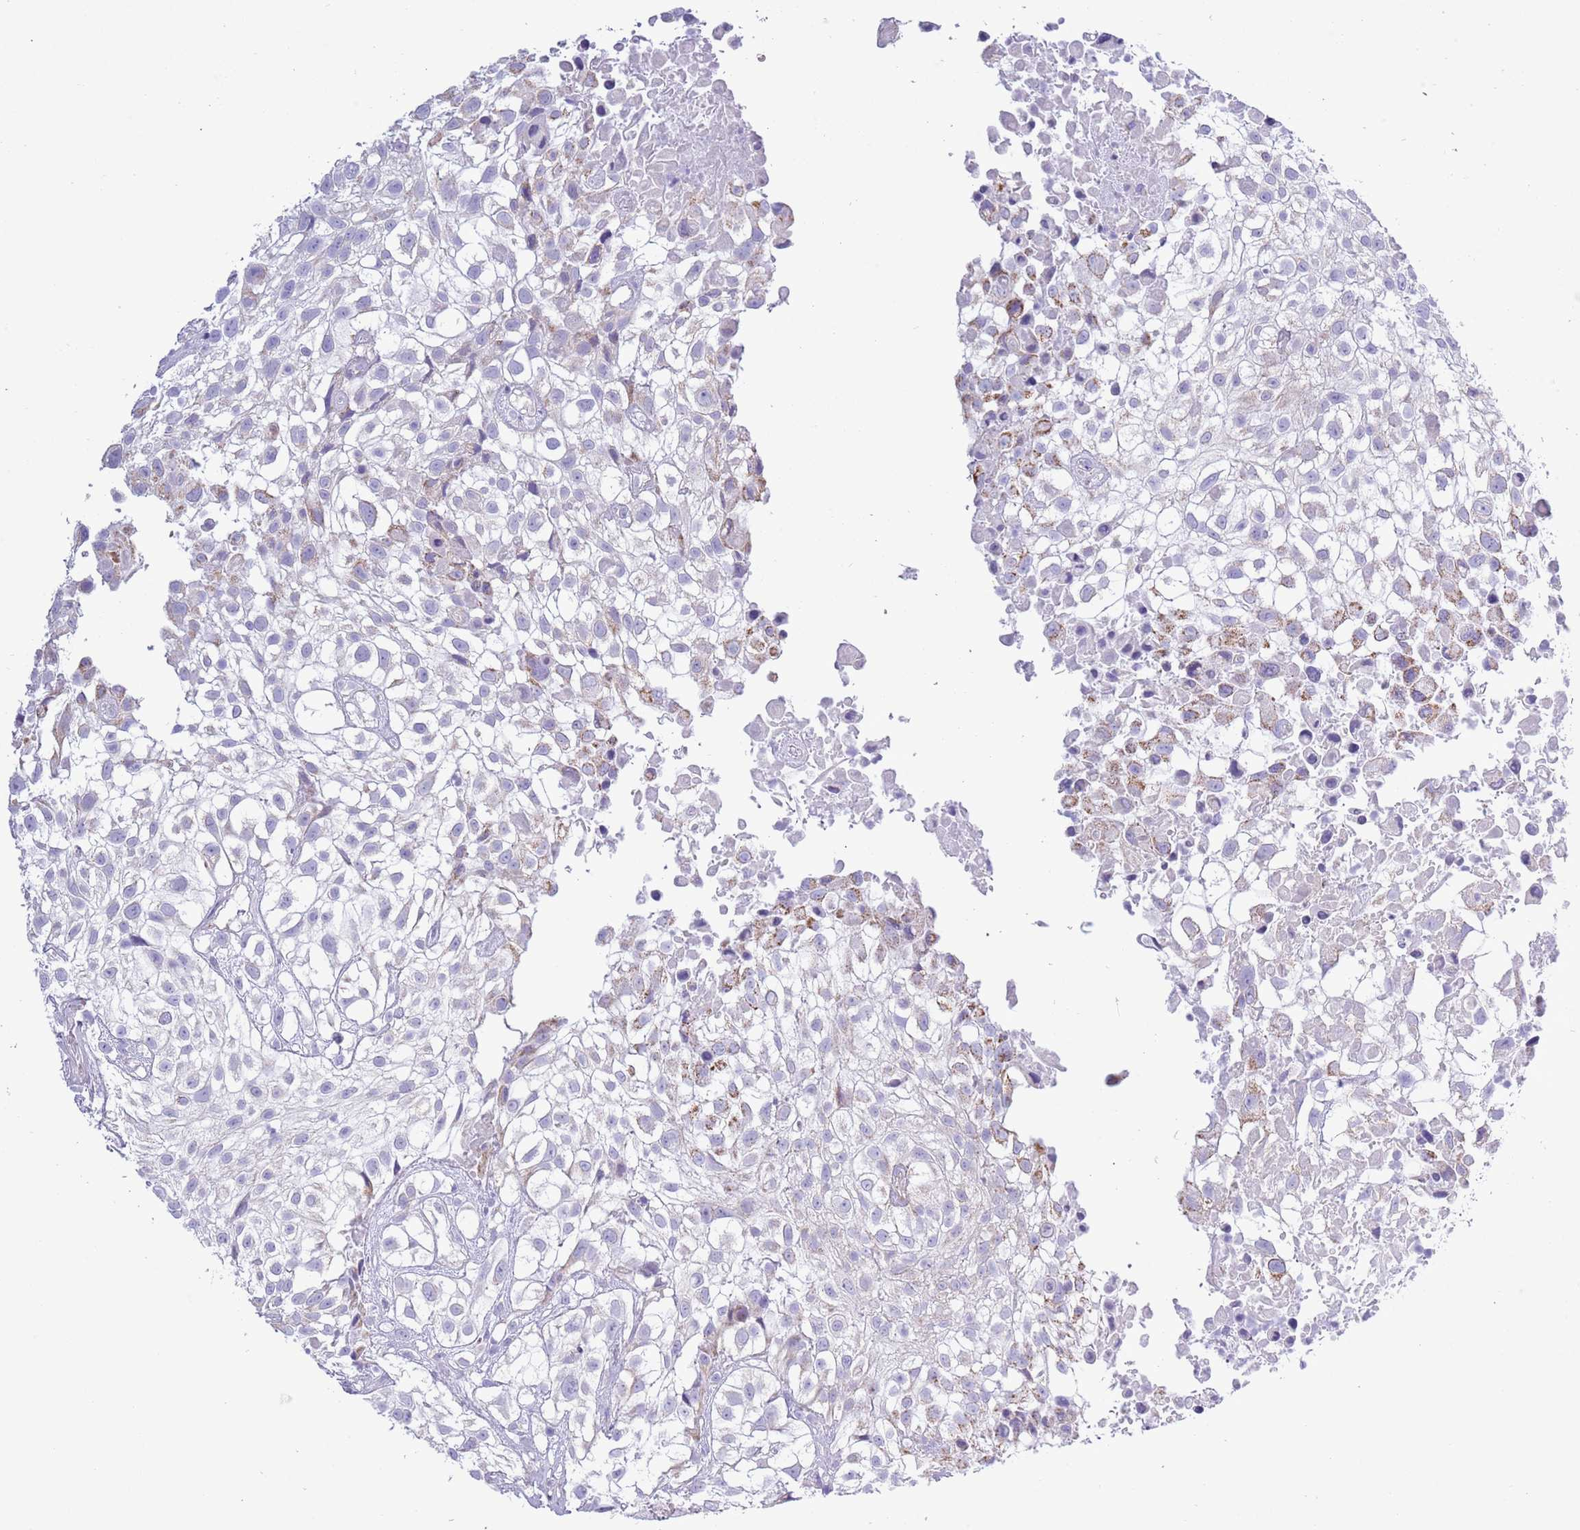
{"staining": {"intensity": "moderate", "quantity": "<25%", "location": "cytoplasmic/membranous"}, "tissue": "urothelial cancer", "cell_type": "Tumor cells", "image_type": "cancer", "snomed": [{"axis": "morphology", "description": "Urothelial carcinoma, High grade"}, {"axis": "topography", "description": "Urinary bladder"}], "caption": "A micrograph showing moderate cytoplasmic/membranous staining in approximately <25% of tumor cells in urothelial carcinoma (high-grade), as visualized by brown immunohistochemical staining.", "gene": "MOCOS", "patient": {"sex": "male", "age": 56}}